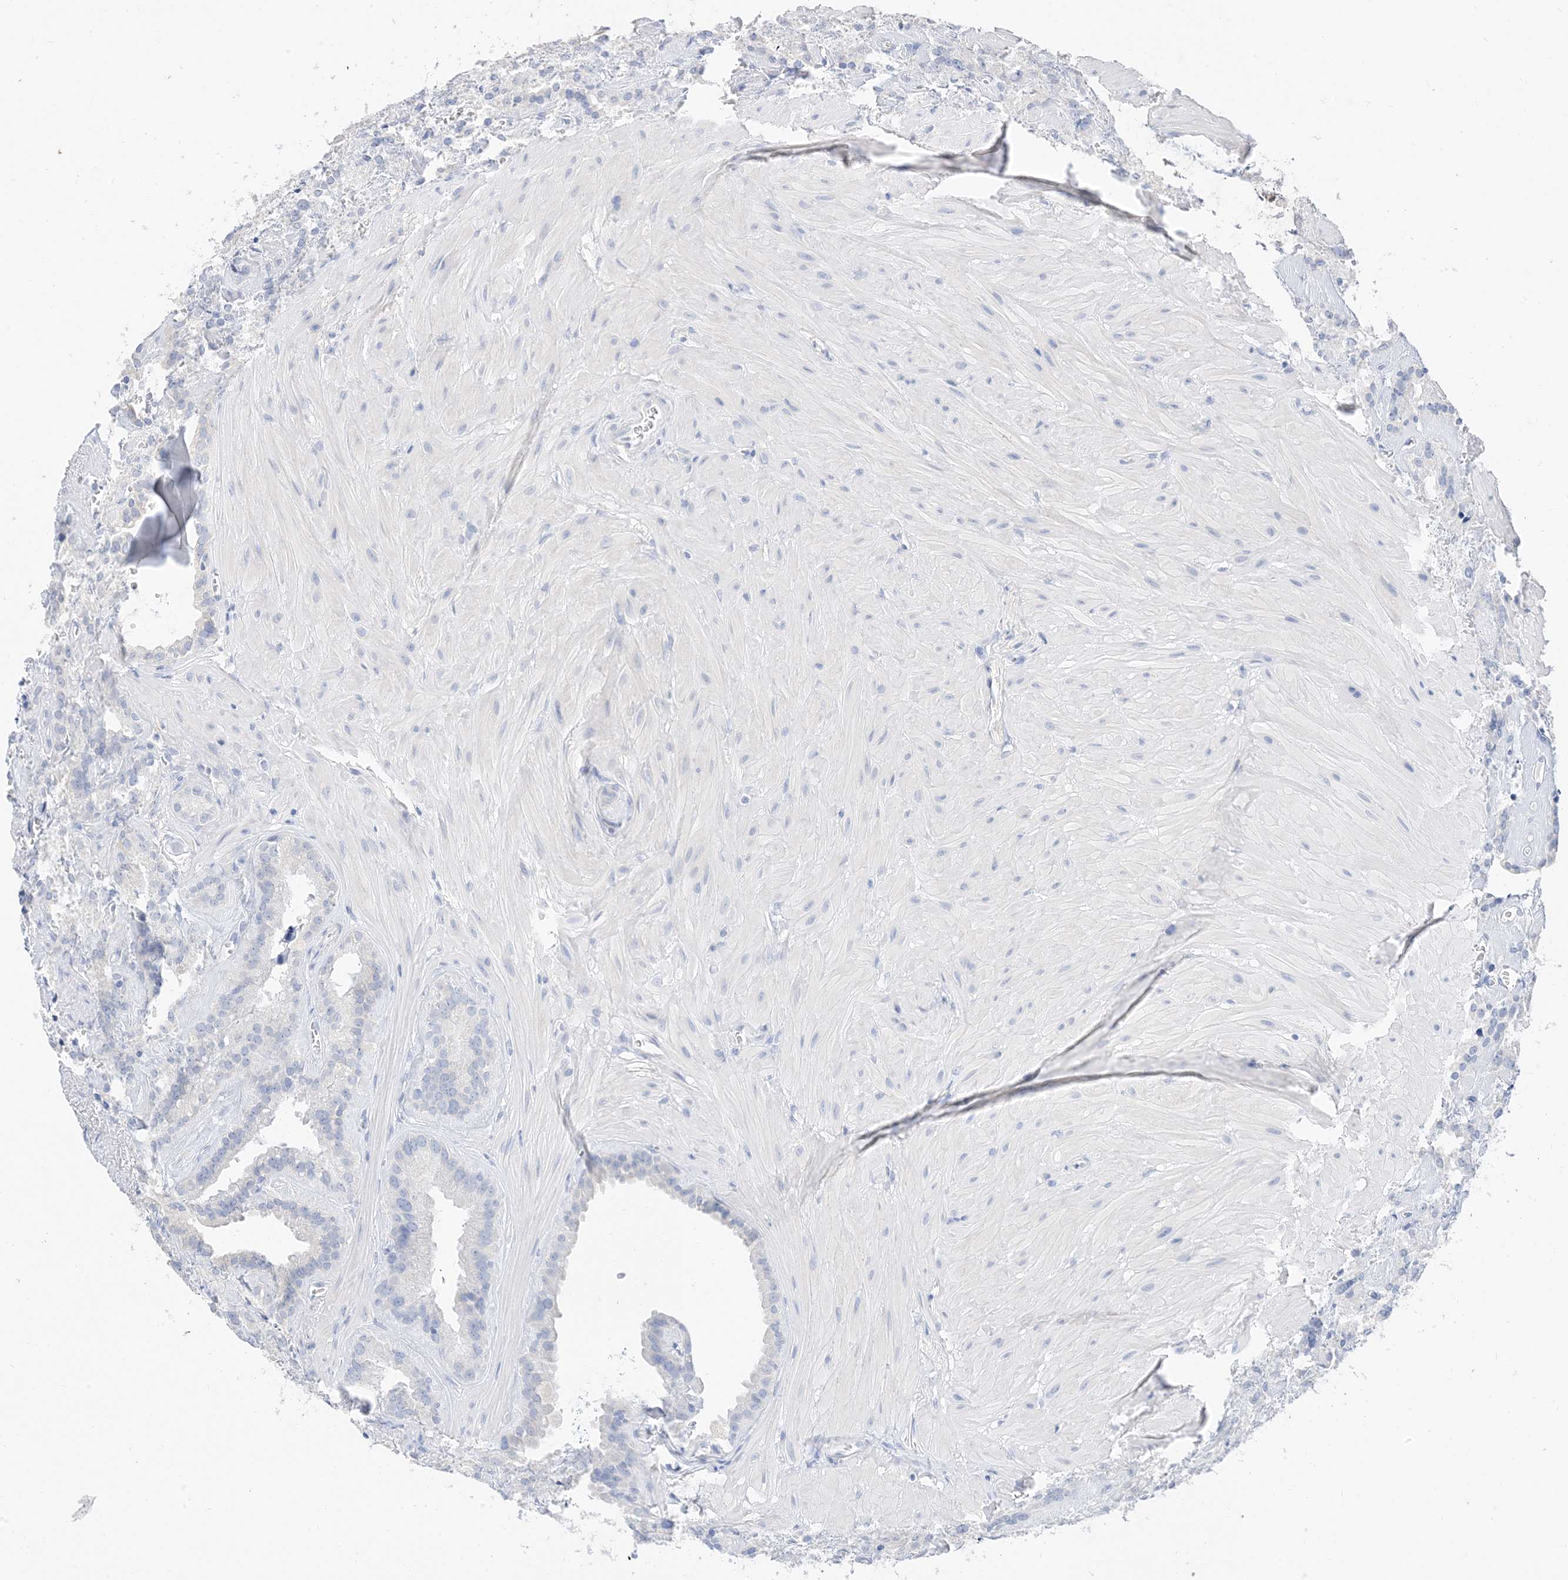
{"staining": {"intensity": "negative", "quantity": "none", "location": "none"}, "tissue": "seminal vesicle", "cell_type": "Glandular cells", "image_type": "normal", "snomed": [{"axis": "morphology", "description": "Normal tissue, NOS"}, {"axis": "topography", "description": "Prostate"}, {"axis": "topography", "description": "Seminal veicle"}], "caption": "Histopathology image shows no protein positivity in glandular cells of normal seminal vesicle. The staining is performed using DAB (3,3'-diaminobenzidine) brown chromogen with nuclei counter-stained in using hematoxylin.", "gene": "MUC17", "patient": {"sex": "male", "age": 59}}